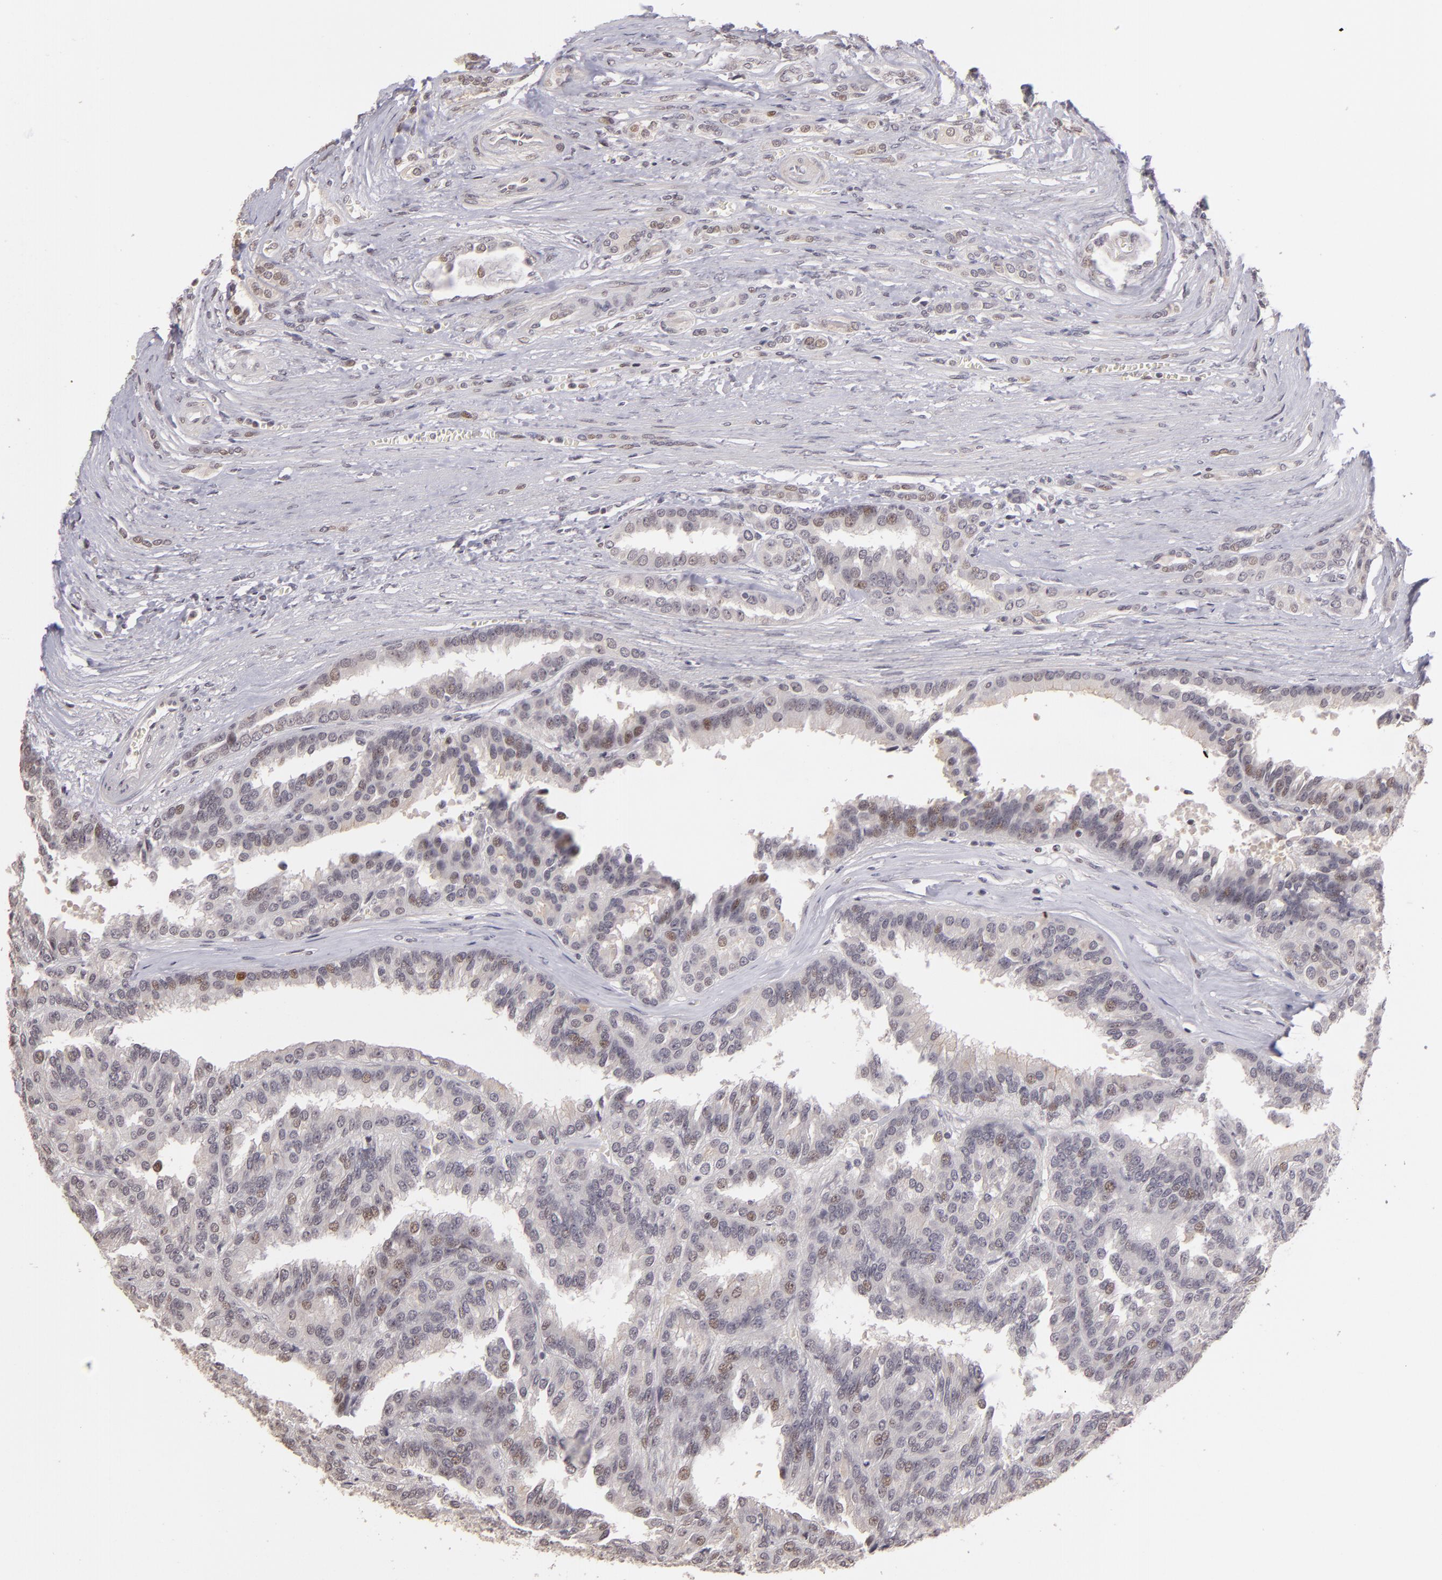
{"staining": {"intensity": "weak", "quantity": "<25%", "location": "nuclear"}, "tissue": "renal cancer", "cell_type": "Tumor cells", "image_type": "cancer", "snomed": [{"axis": "morphology", "description": "Adenocarcinoma, NOS"}, {"axis": "topography", "description": "Kidney"}], "caption": "Tumor cells are negative for brown protein staining in renal cancer. Brightfield microscopy of immunohistochemistry stained with DAB (brown) and hematoxylin (blue), captured at high magnification.", "gene": "RARB", "patient": {"sex": "male", "age": 46}}